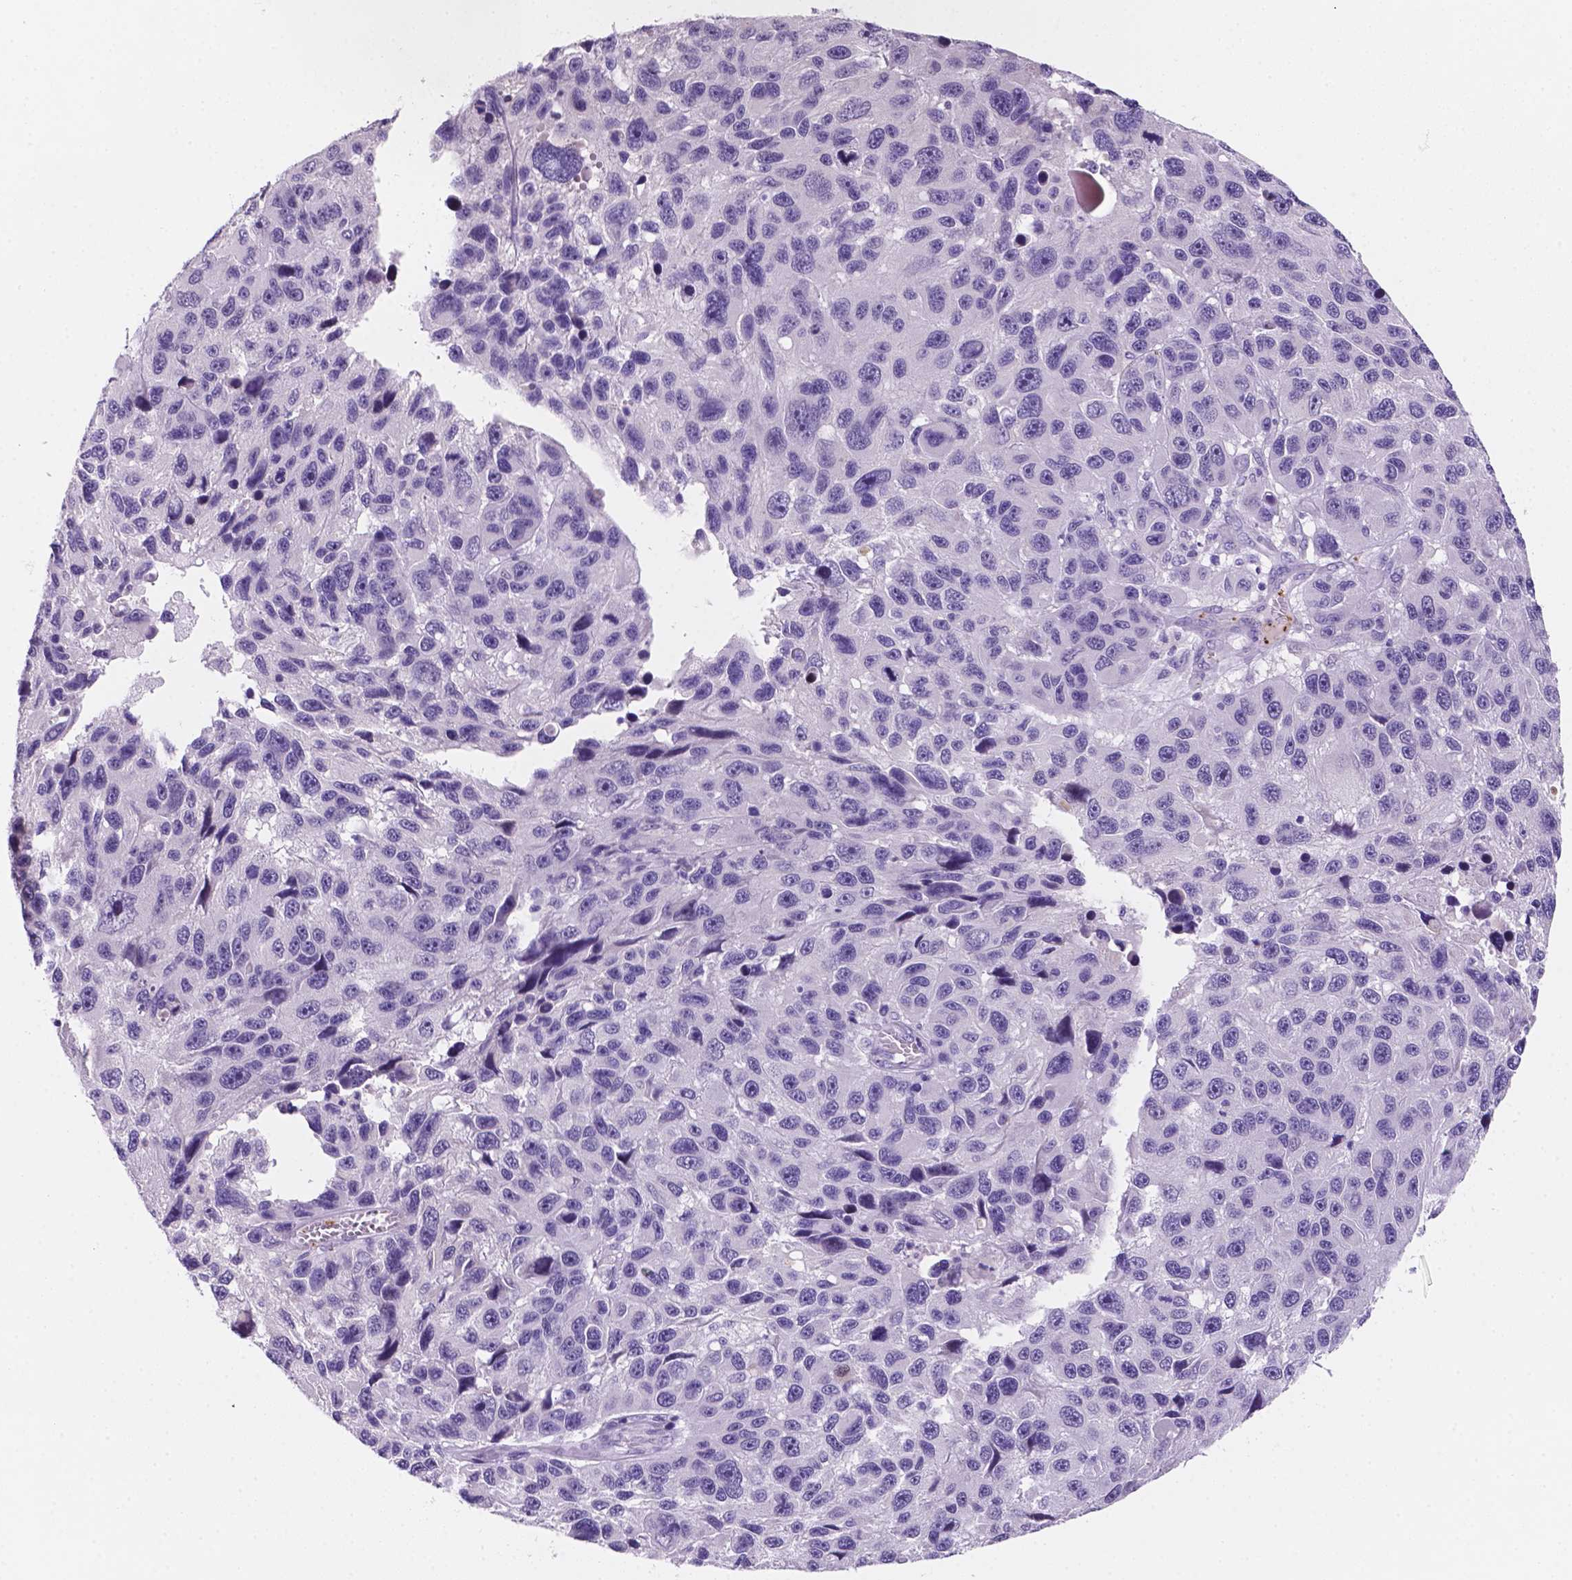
{"staining": {"intensity": "negative", "quantity": "none", "location": "none"}, "tissue": "melanoma", "cell_type": "Tumor cells", "image_type": "cancer", "snomed": [{"axis": "morphology", "description": "Malignant melanoma, NOS"}, {"axis": "topography", "description": "Skin"}], "caption": "High power microscopy micrograph of an immunohistochemistry photomicrograph of melanoma, revealing no significant staining in tumor cells.", "gene": "EBLN2", "patient": {"sex": "male", "age": 53}}